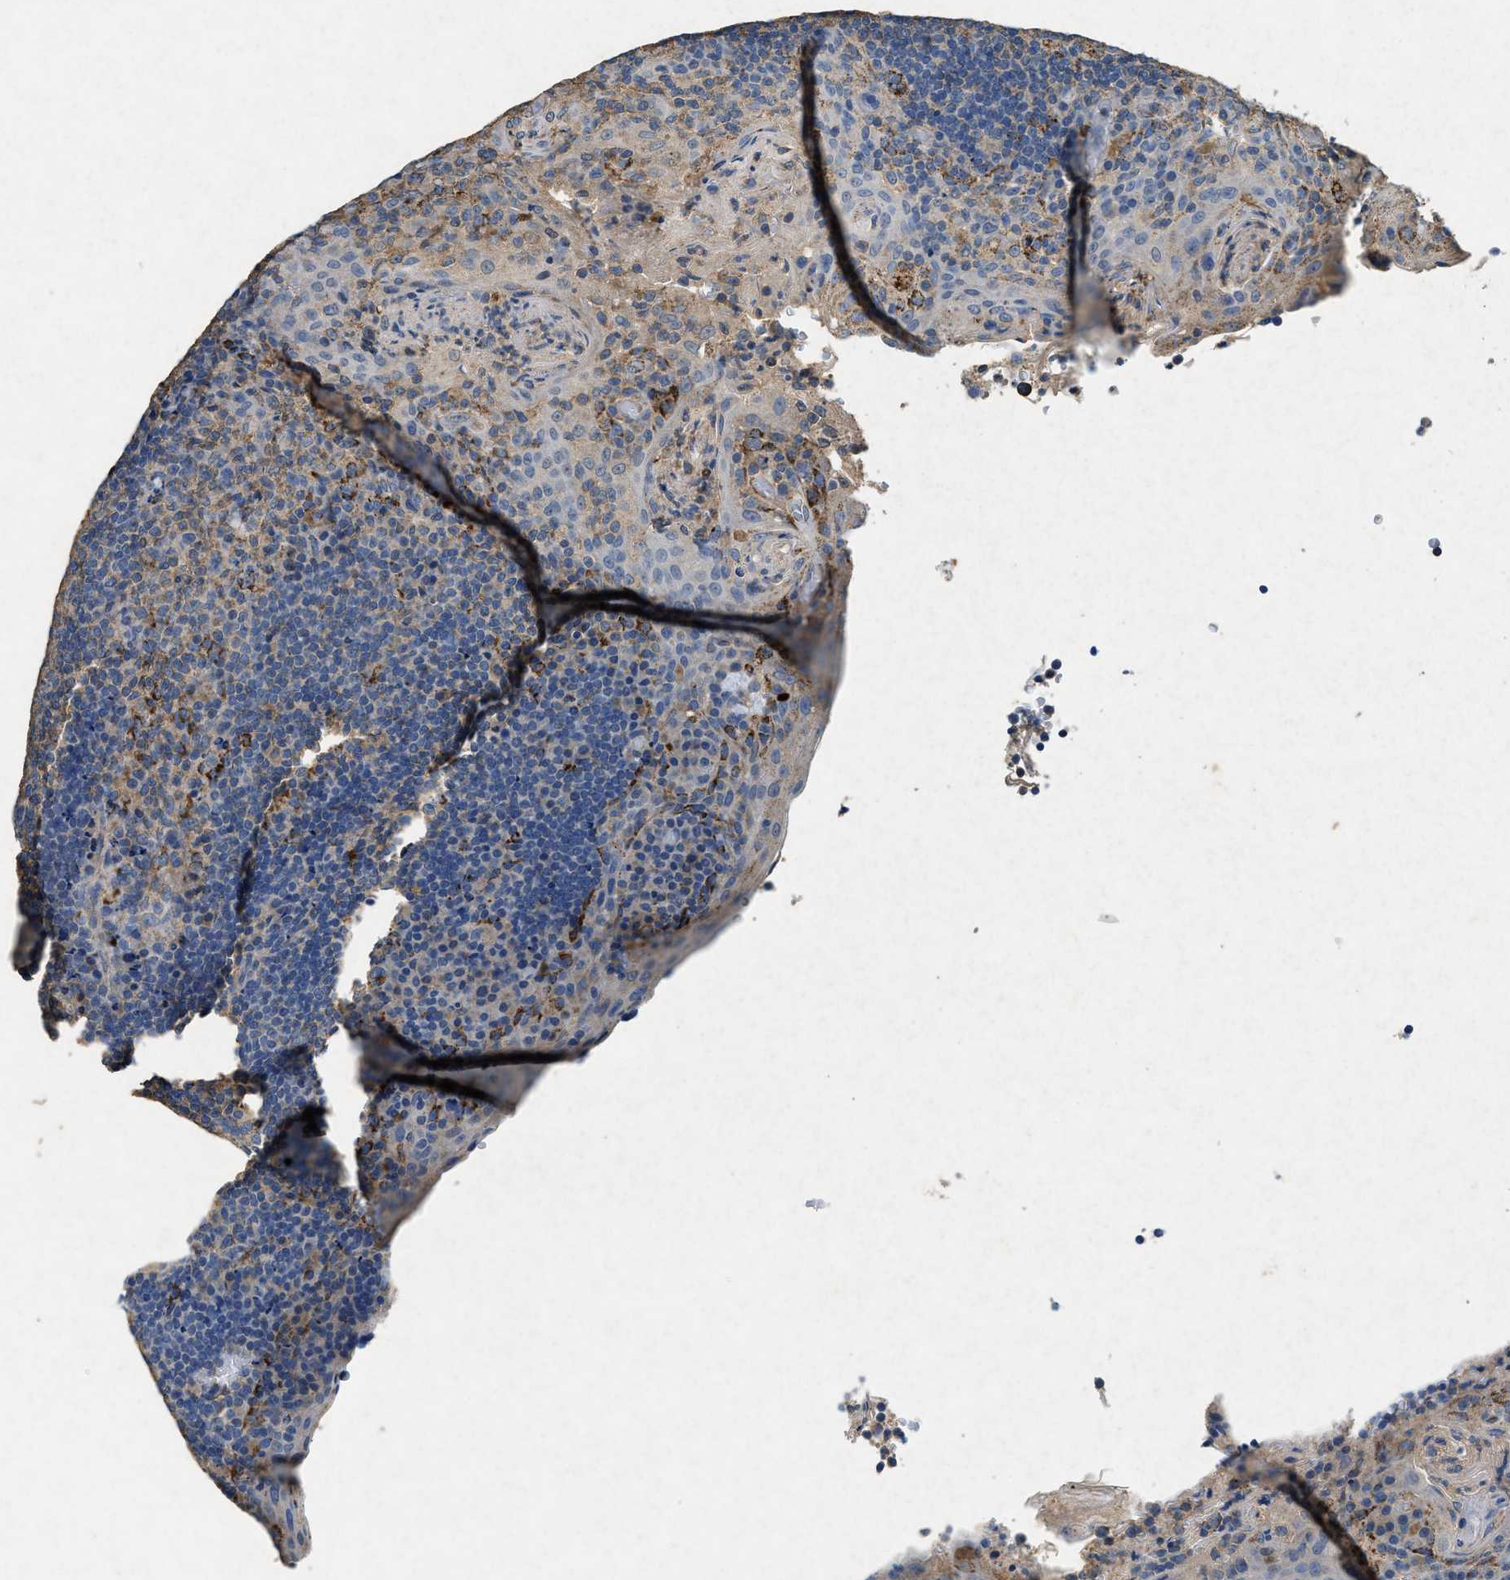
{"staining": {"intensity": "weak", "quantity": "25%-75%", "location": "cytoplasmic/membranous"}, "tissue": "tonsil", "cell_type": "Germinal center cells", "image_type": "normal", "snomed": [{"axis": "morphology", "description": "Normal tissue, NOS"}, {"axis": "topography", "description": "Tonsil"}], "caption": "High-magnification brightfield microscopy of unremarkable tonsil stained with DAB (brown) and counterstained with hematoxylin (blue). germinal center cells exhibit weak cytoplasmic/membranous staining is appreciated in approximately25%-75% of cells.", "gene": "CDK15", "patient": {"sex": "male", "age": 17}}